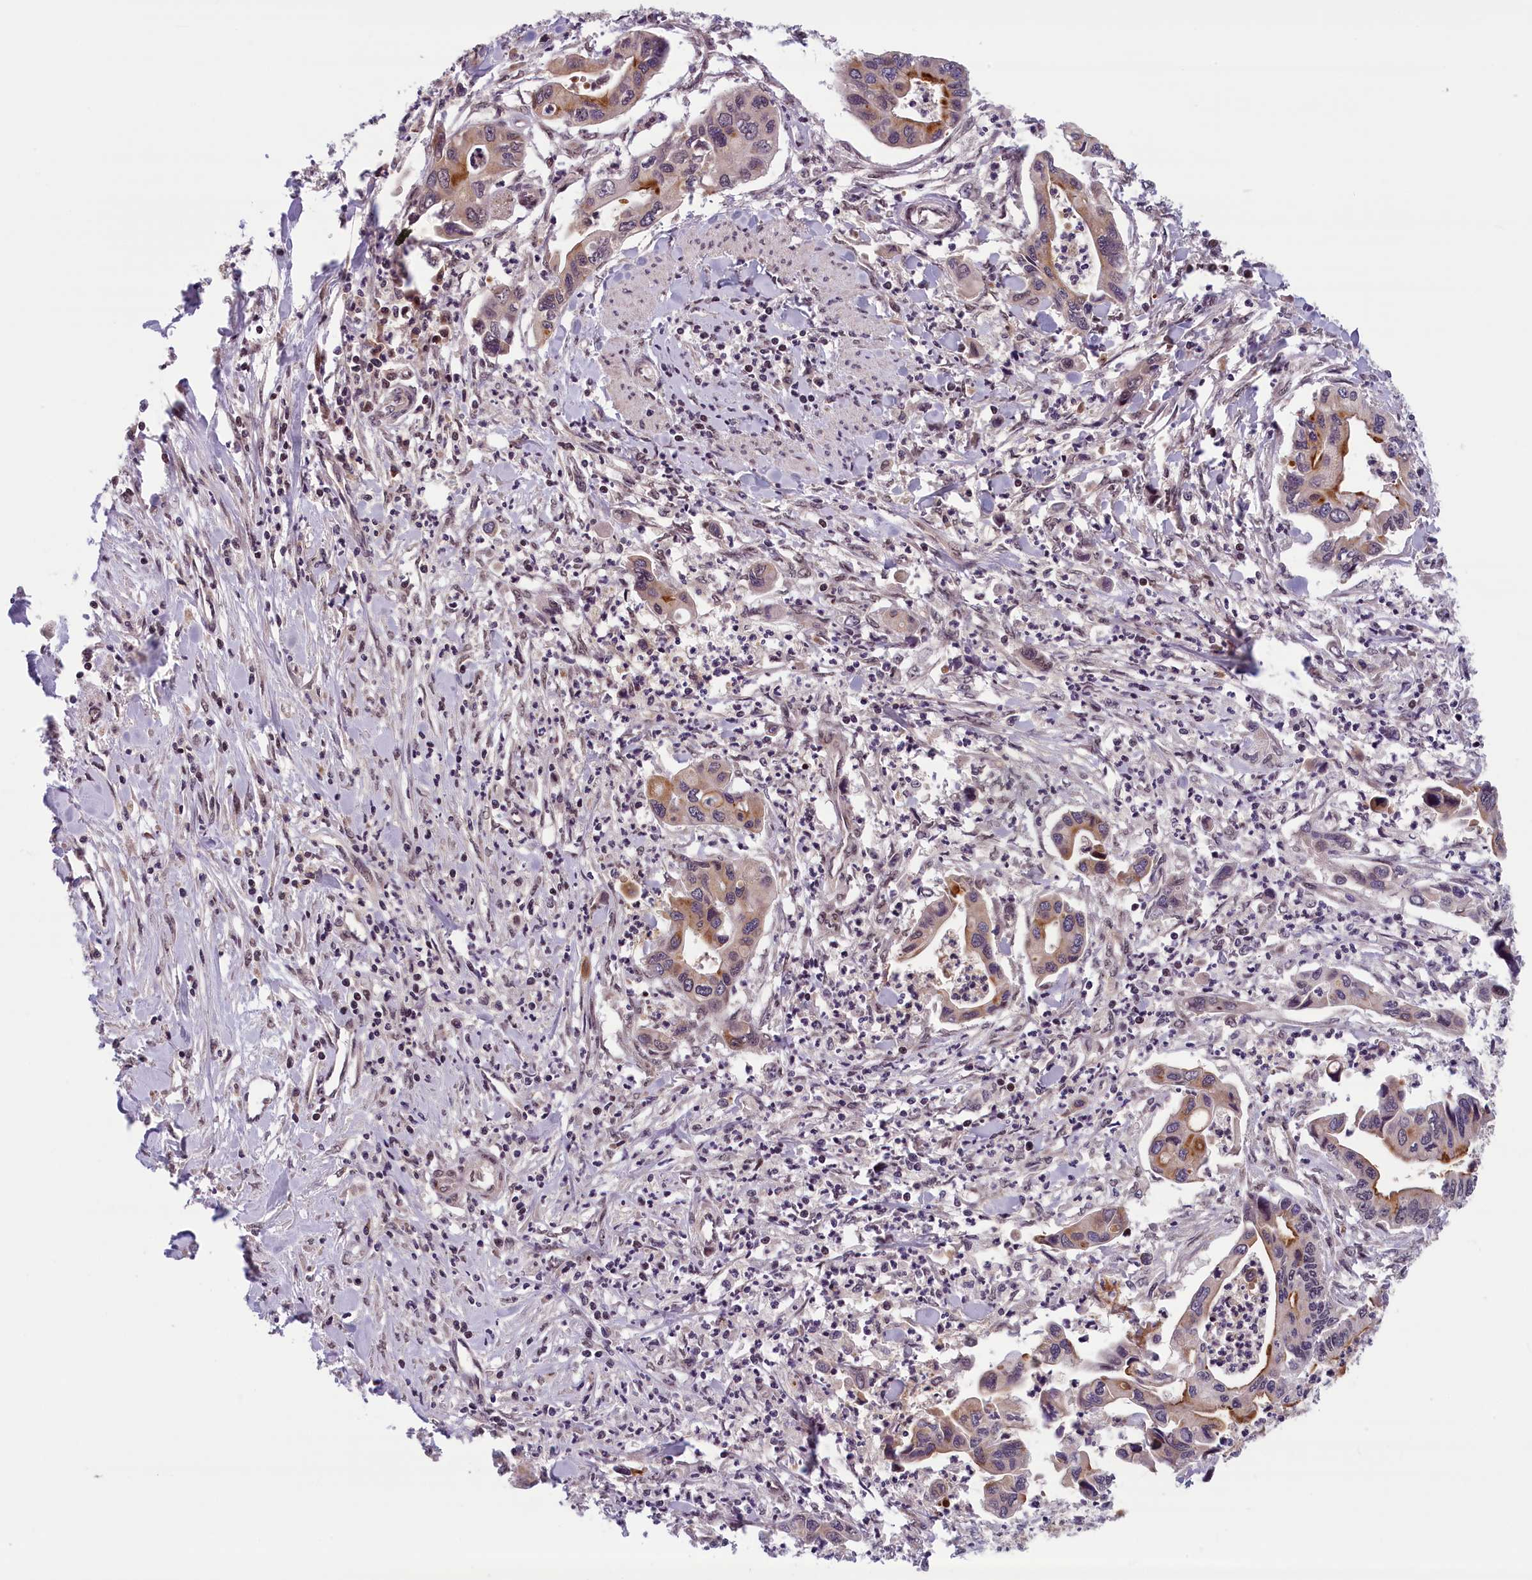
{"staining": {"intensity": "moderate", "quantity": "25%-75%", "location": "cytoplasmic/membranous,nuclear"}, "tissue": "pancreatic cancer", "cell_type": "Tumor cells", "image_type": "cancer", "snomed": [{"axis": "morphology", "description": "Adenocarcinoma, NOS"}, {"axis": "topography", "description": "Pancreas"}], "caption": "IHC (DAB (3,3'-diaminobenzidine)) staining of pancreatic adenocarcinoma reveals moderate cytoplasmic/membranous and nuclear protein positivity in approximately 25%-75% of tumor cells.", "gene": "KCNK6", "patient": {"sex": "female", "age": 50}}